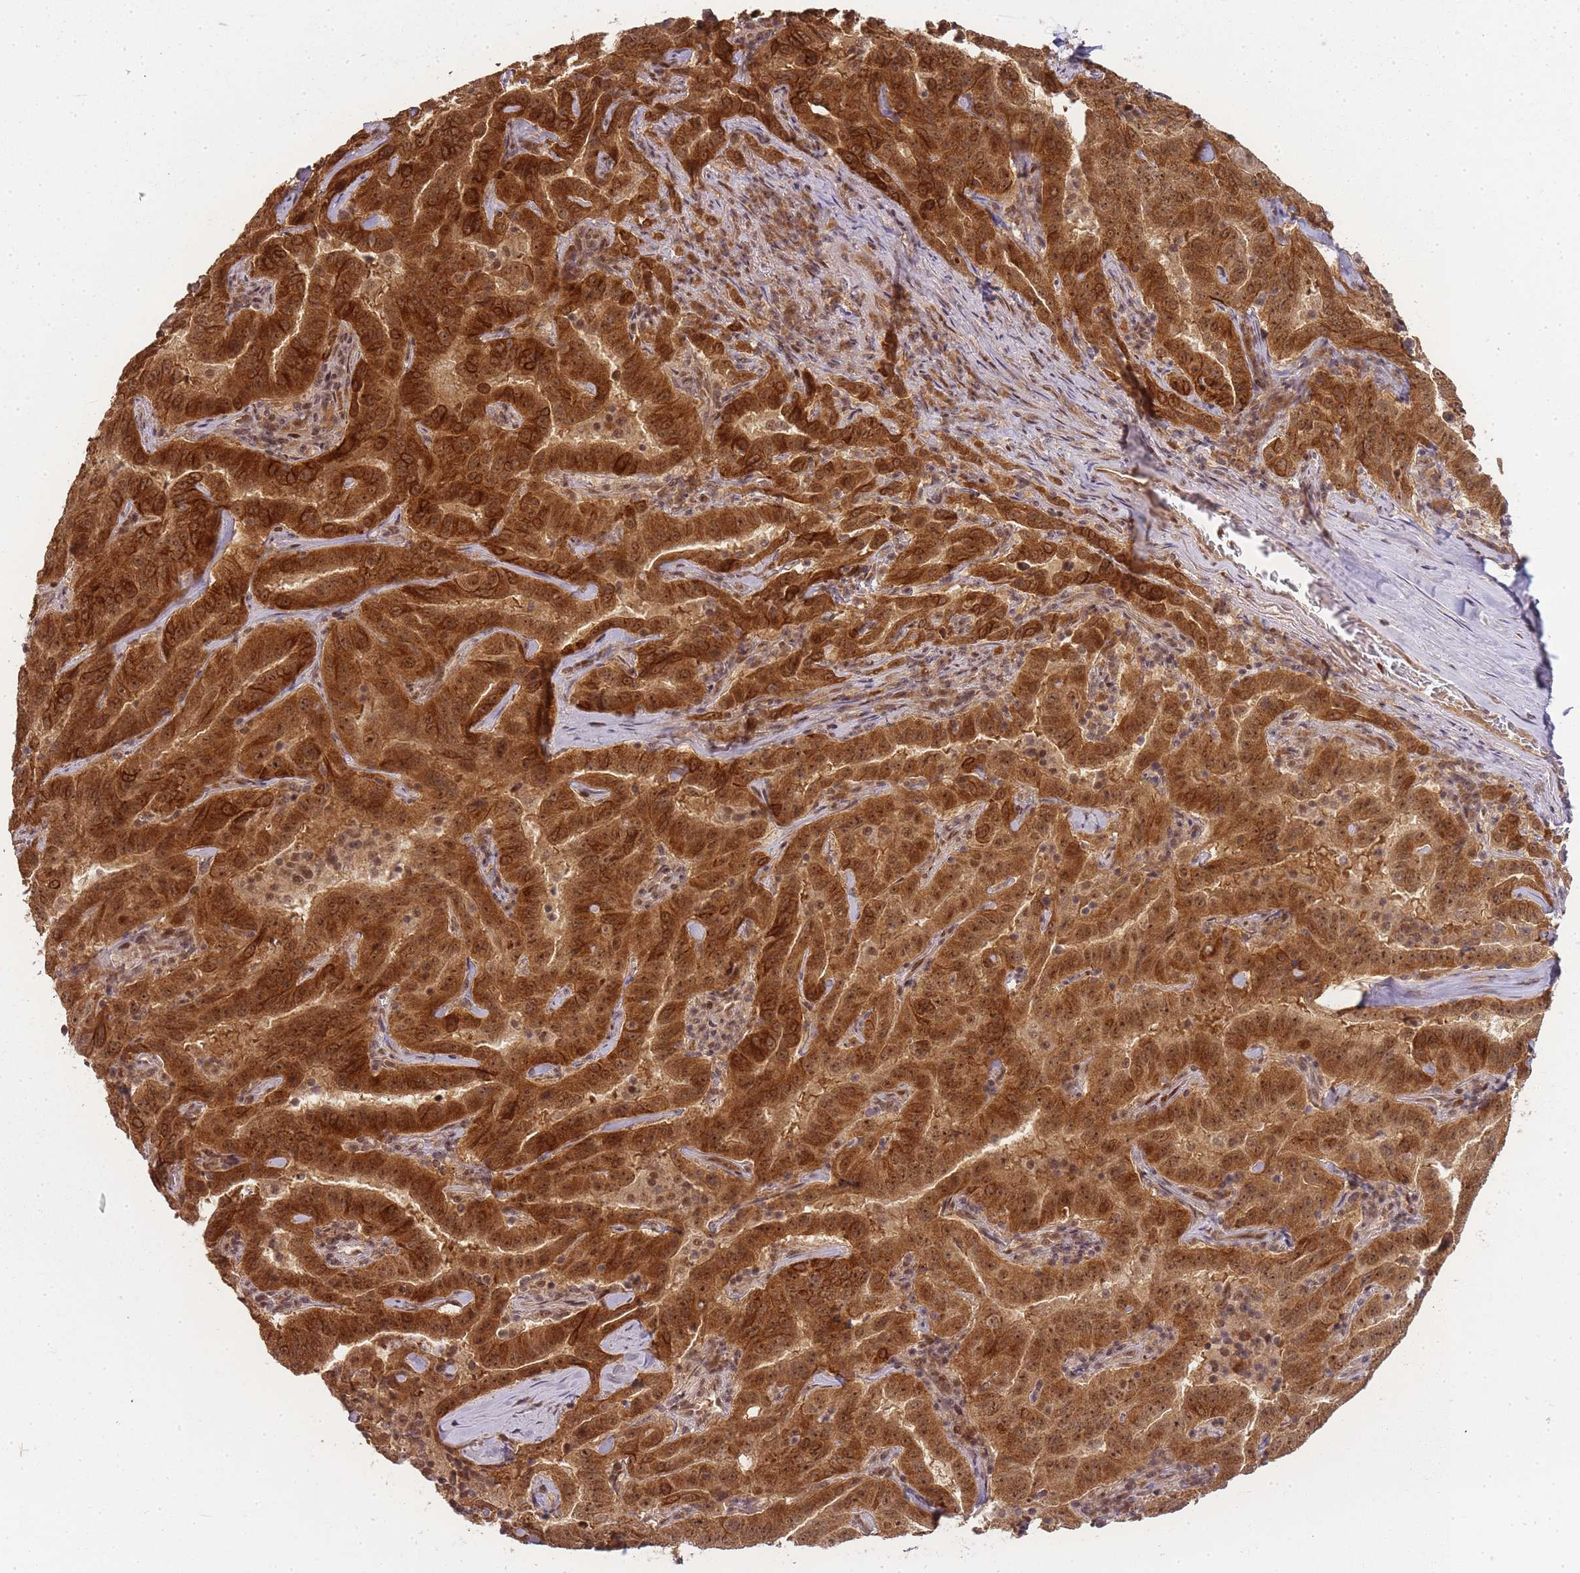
{"staining": {"intensity": "strong", "quantity": ">75%", "location": "cytoplasmic/membranous,nuclear"}, "tissue": "pancreatic cancer", "cell_type": "Tumor cells", "image_type": "cancer", "snomed": [{"axis": "morphology", "description": "Adenocarcinoma, NOS"}, {"axis": "topography", "description": "Pancreas"}], "caption": "Strong cytoplasmic/membranous and nuclear protein expression is identified in approximately >75% of tumor cells in adenocarcinoma (pancreatic).", "gene": "ZNF497", "patient": {"sex": "male", "age": 63}}